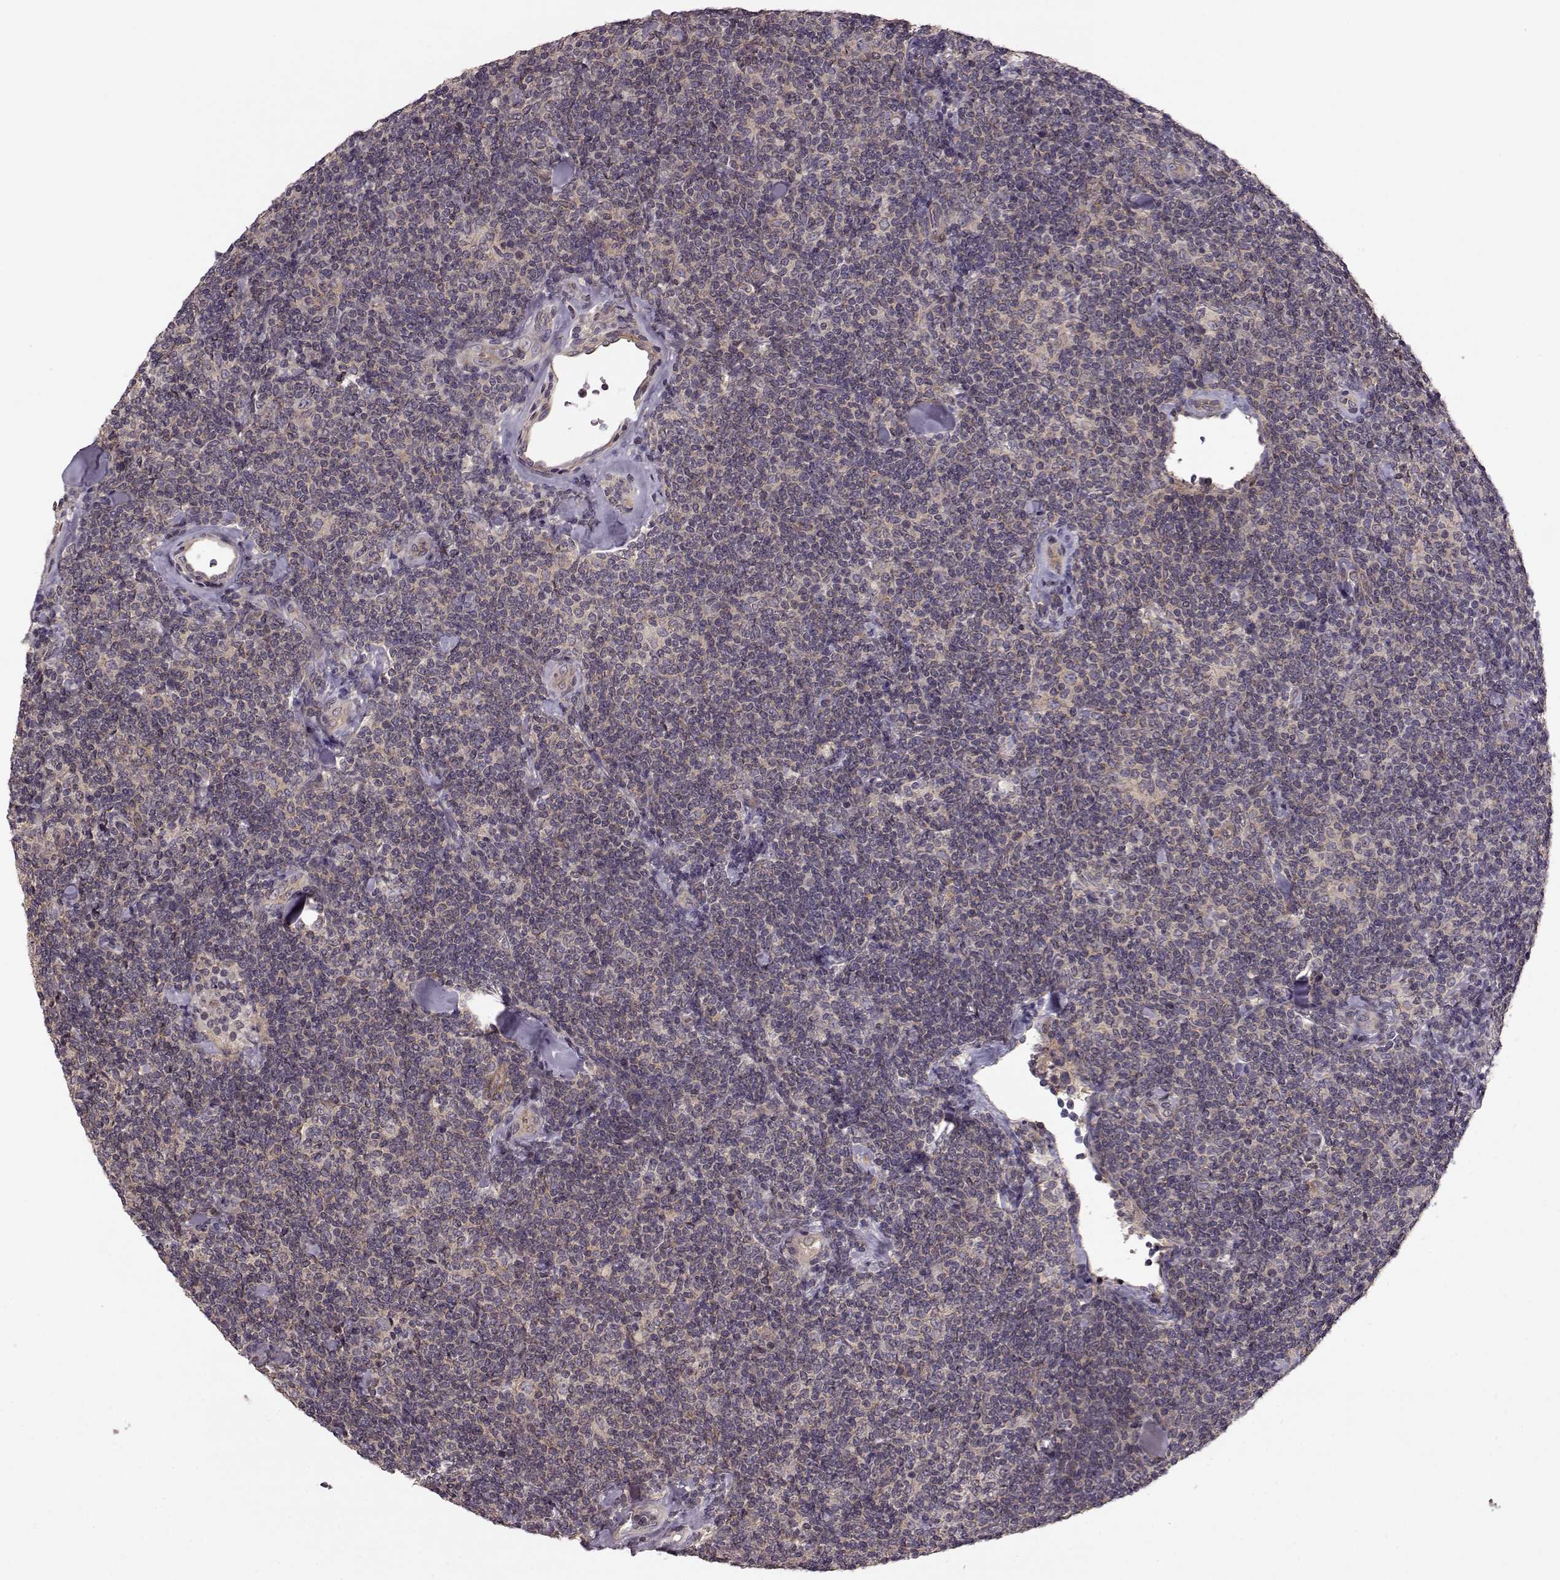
{"staining": {"intensity": "weak", "quantity": "25%-75%", "location": "cytoplasmic/membranous"}, "tissue": "lymphoma", "cell_type": "Tumor cells", "image_type": "cancer", "snomed": [{"axis": "morphology", "description": "Malignant lymphoma, non-Hodgkin's type, Low grade"}, {"axis": "topography", "description": "Lymph node"}], "caption": "A histopathology image of human low-grade malignant lymphoma, non-Hodgkin's type stained for a protein exhibits weak cytoplasmic/membranous brown staining in tumor cells.", "gene": "SLAIN2", "patient": {"sex": "female", "age": 56}}